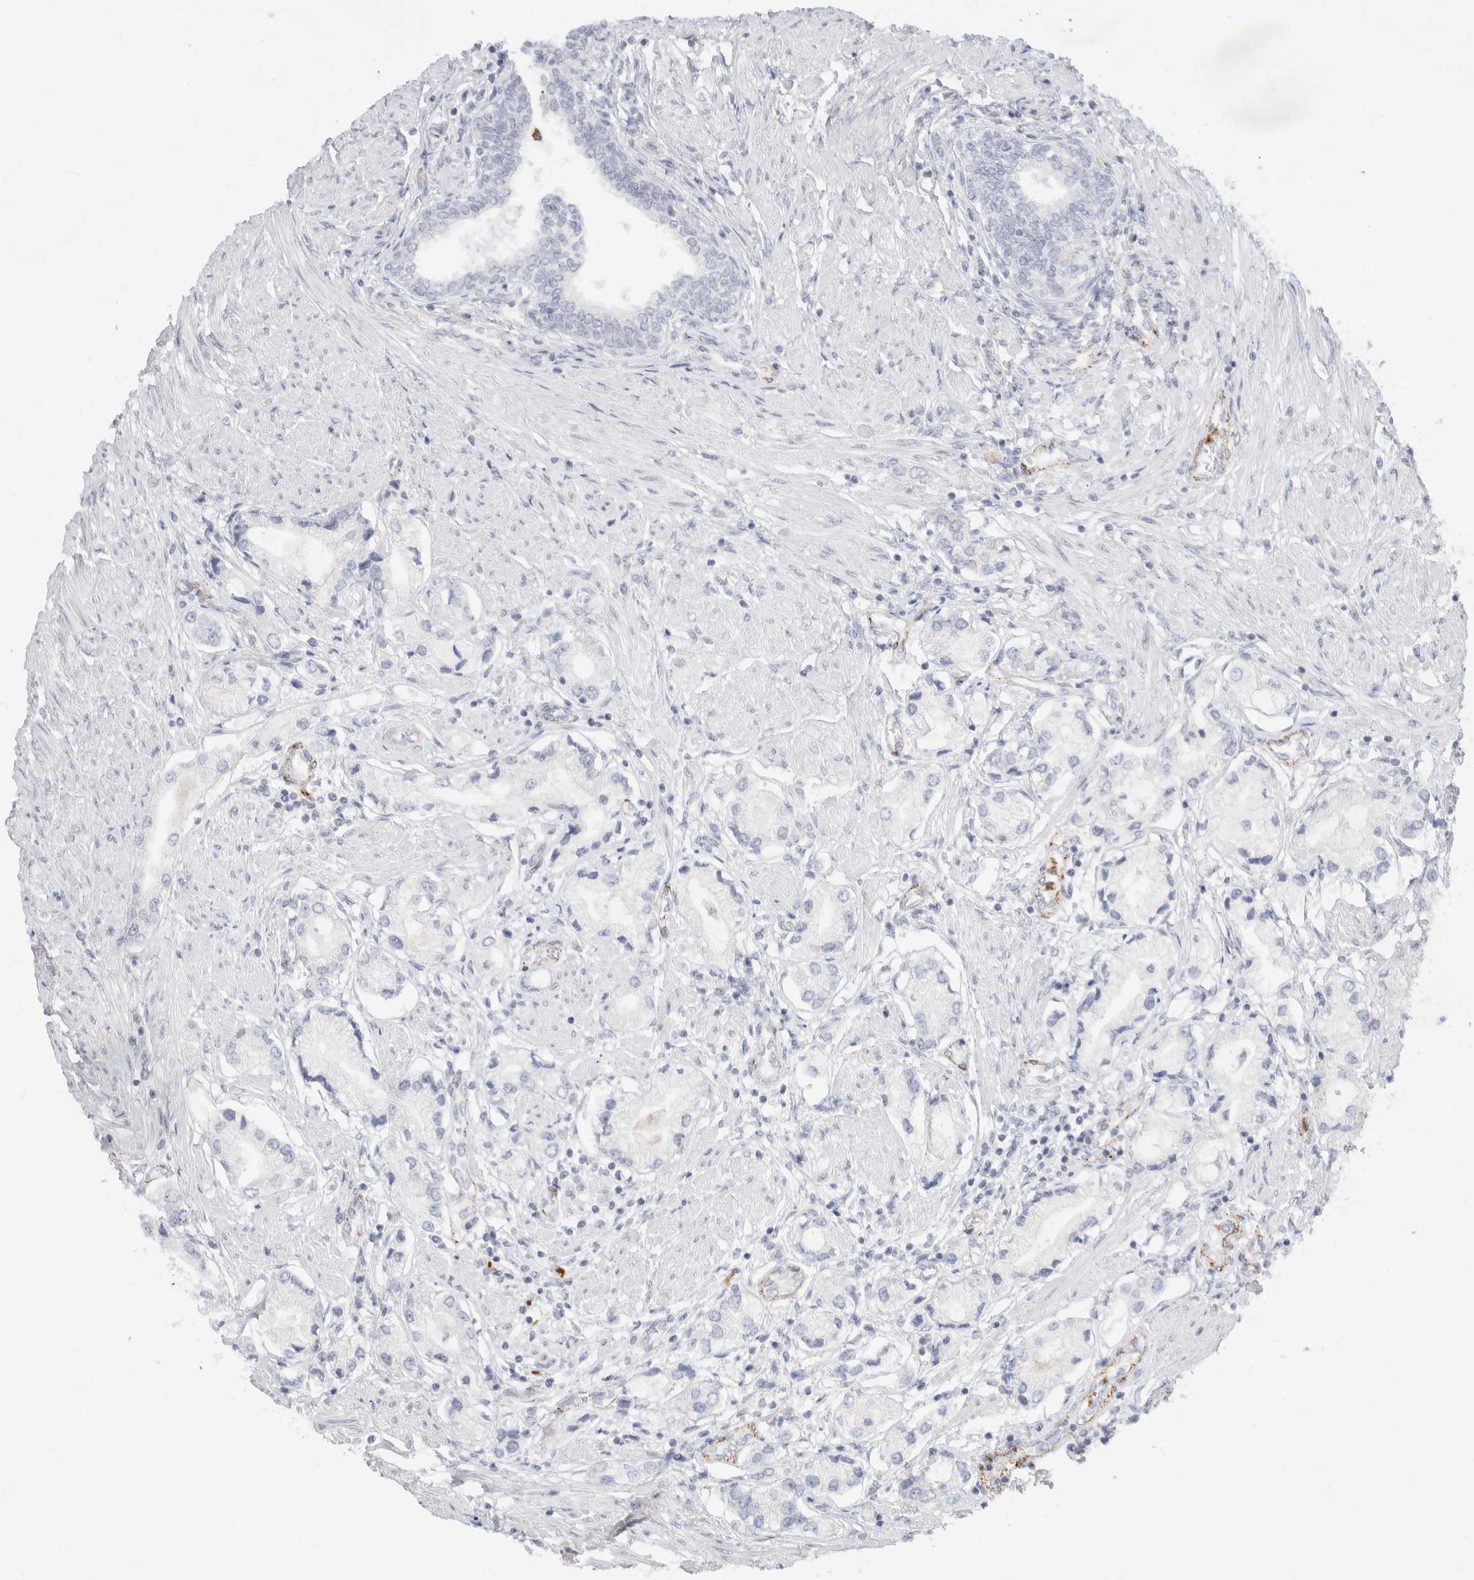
{"staining": {"intensity": "negative", "quantity": "none", "location": "none"}, "tissue": "prostate cancer", "cell_type": "Tumor cells", "image_type": "cancer", "snomed": [{"axis": "morphology", "description": "Adenocarcinoma, Low grade"}, {"axis": "topography", "description": "Prostate"}], "caption": "DAB (3,3'-diaminobenzidine) immunohistochemical staining of prostate cancer (adenocarcinoma (low-grade)) exhibits no significant staining in tumor cells.", "gene": "SEPTIN4", "patient": {"sex": "male", "age": 71}}